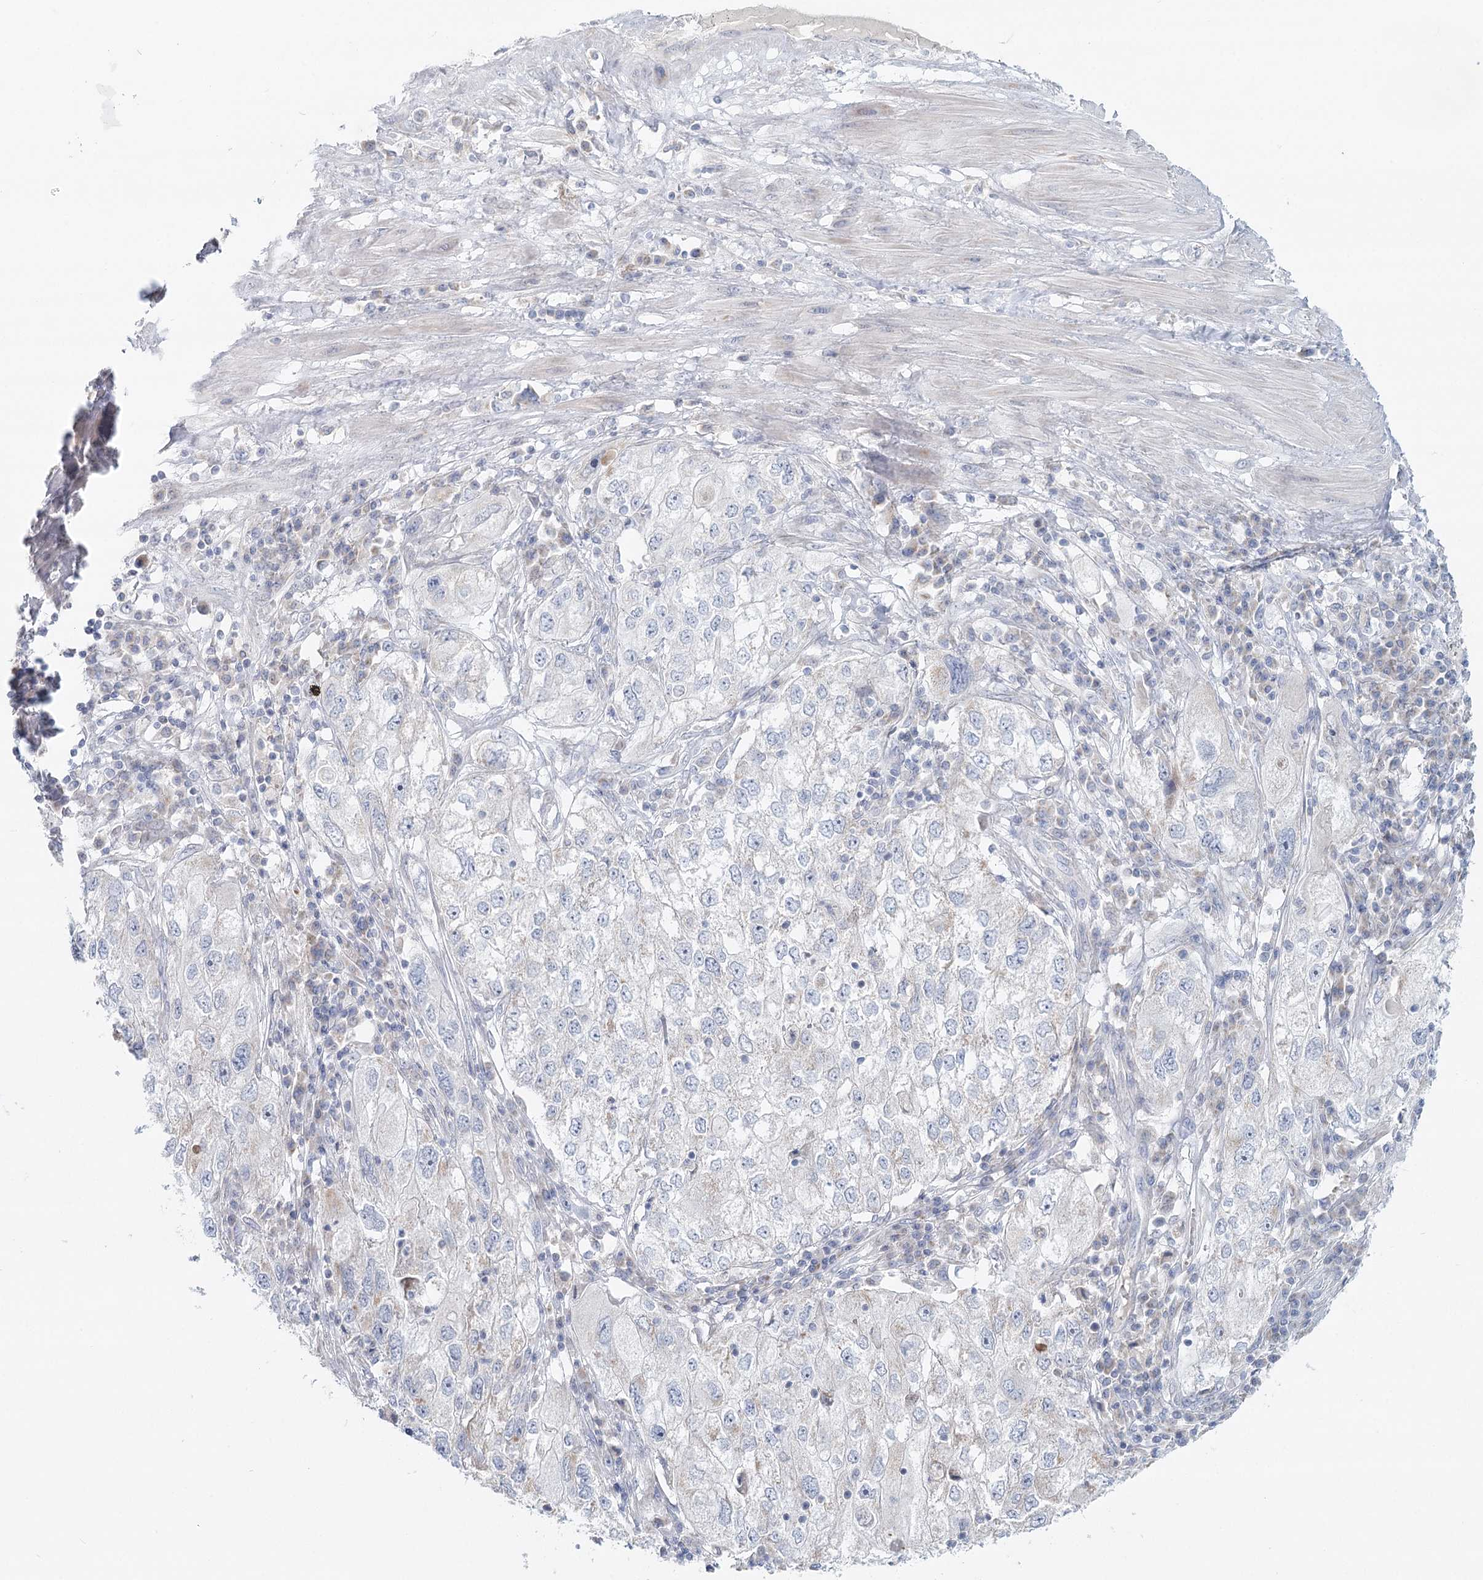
{"staining": {"intensity": "weak", "quantity": "<25%", "location": "cytoplasmic/membranous"}, "tissue": "endometrial cancer", "cell_type": "Tumor cells", "image_type": "cancer", "snomed": [{"axis": "morphology", "description": "Adenocarcinoma, NOS"}, {"axis": "topography", "description": "Endometrium"}], "caption": "The micrograph reveals no significant expression in tumor cells of endometrial cancer (adenocarcinoma). (DAB IHC with hematoxylin counter stain).", "gene": "PSAPL1", "patient": {"sex": "female", "age": 49}}